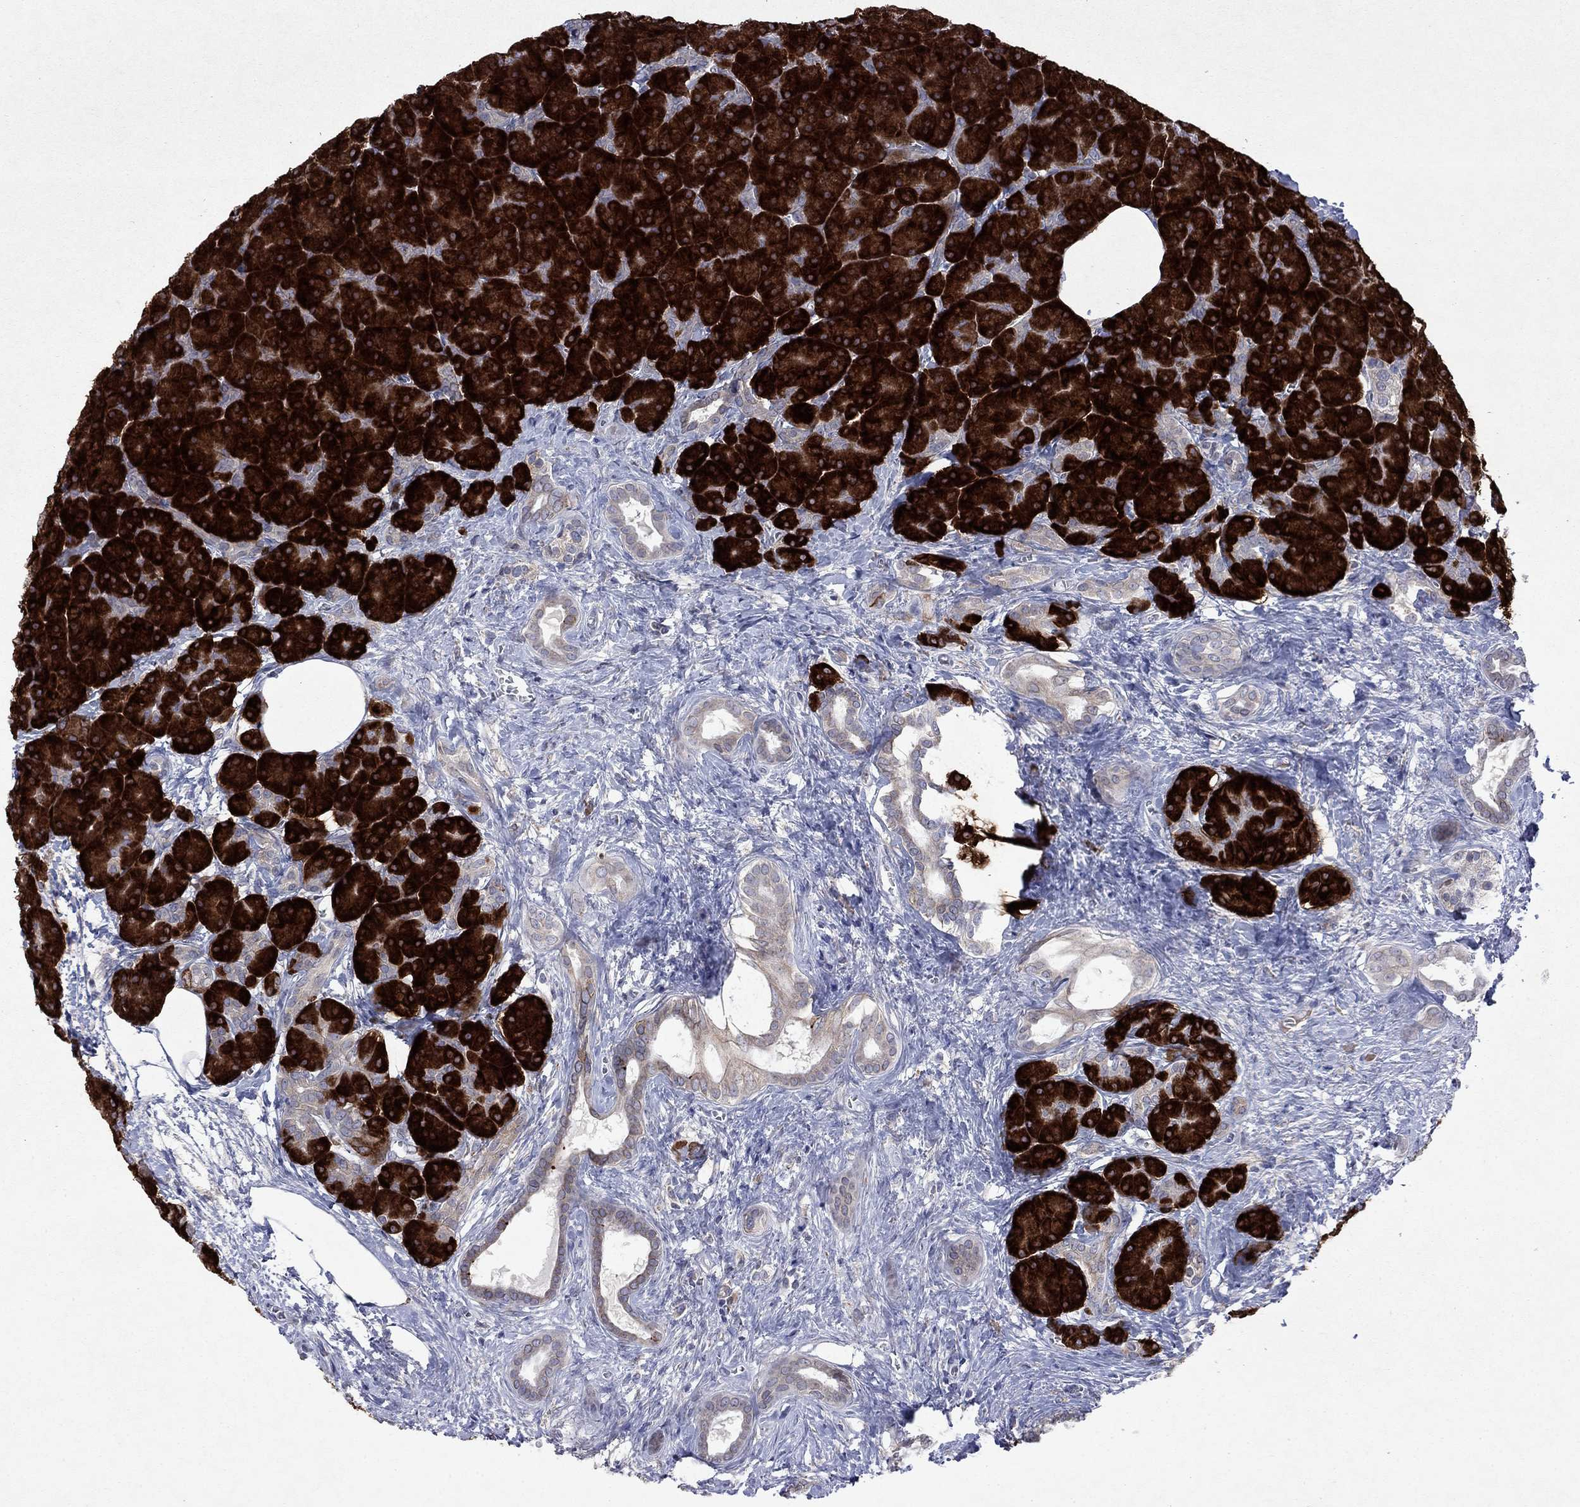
{"staining": {"intensity": "strong", "quantity": ">75%", "location": "cytoplasmic/membranous"}, "tissue": "pancreas", "cell_type": "Exocrine glandular cells", "image_type": "normal", "snomed": [{"axis": "morphology", "description": "Normal tissue, NOS"}, {"axis": "topography", "description": "Pancreas"}], "caption": "IHC (DAB) staining of benign pancreas displays strong cytoplasmic/membranous protein positivity in approximately >75% of exocrine glandular cells.", "gene": "TMEM97", "patient": {"sex": "male", "age": 61}}